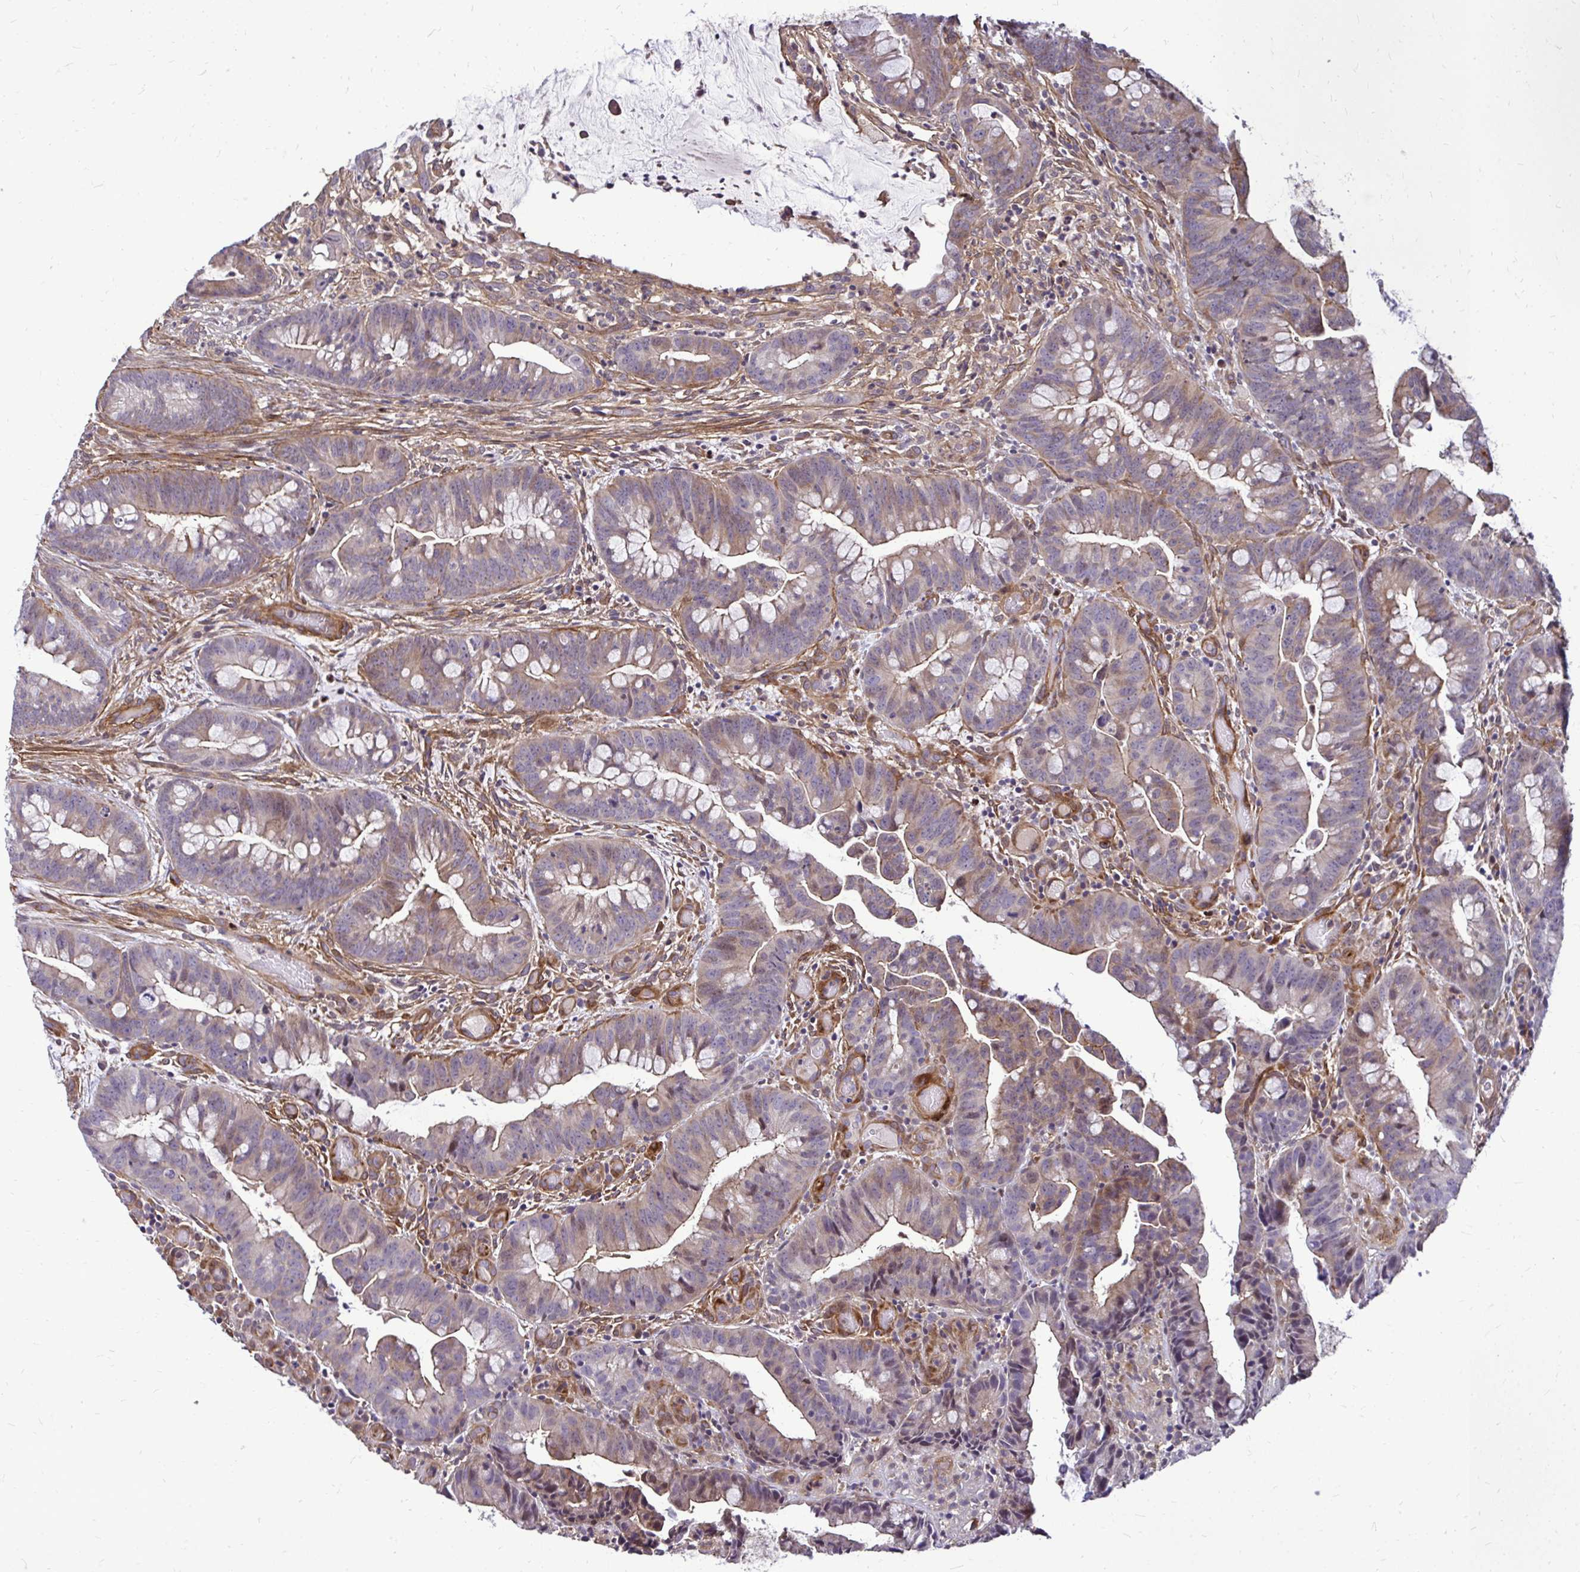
{"staining": {"intensity": "weak", "quantity": "25%-75%", "location": "cytoplasmic/membranous"}, "tissue": "colorectal cancer", "cell_type": "Tumor cells", "image_type": "cancer", "snomed": [{"axis": "morphology", "description": "Adenocarcinoma, NOS"}, {"axis": "topography", "description": "Colon"}], "caption": "A brown stain labels weak cytoplasmic/membranous staining of a protein in colorectal cancer (adenocarcinoma) tumor cells. (DAB (3,3'-diaminobenzidine) IHC with brightfield microscopy, high magnification).", "gene": "TRIP6", "patient": {"sex": "male", "age": 62}}